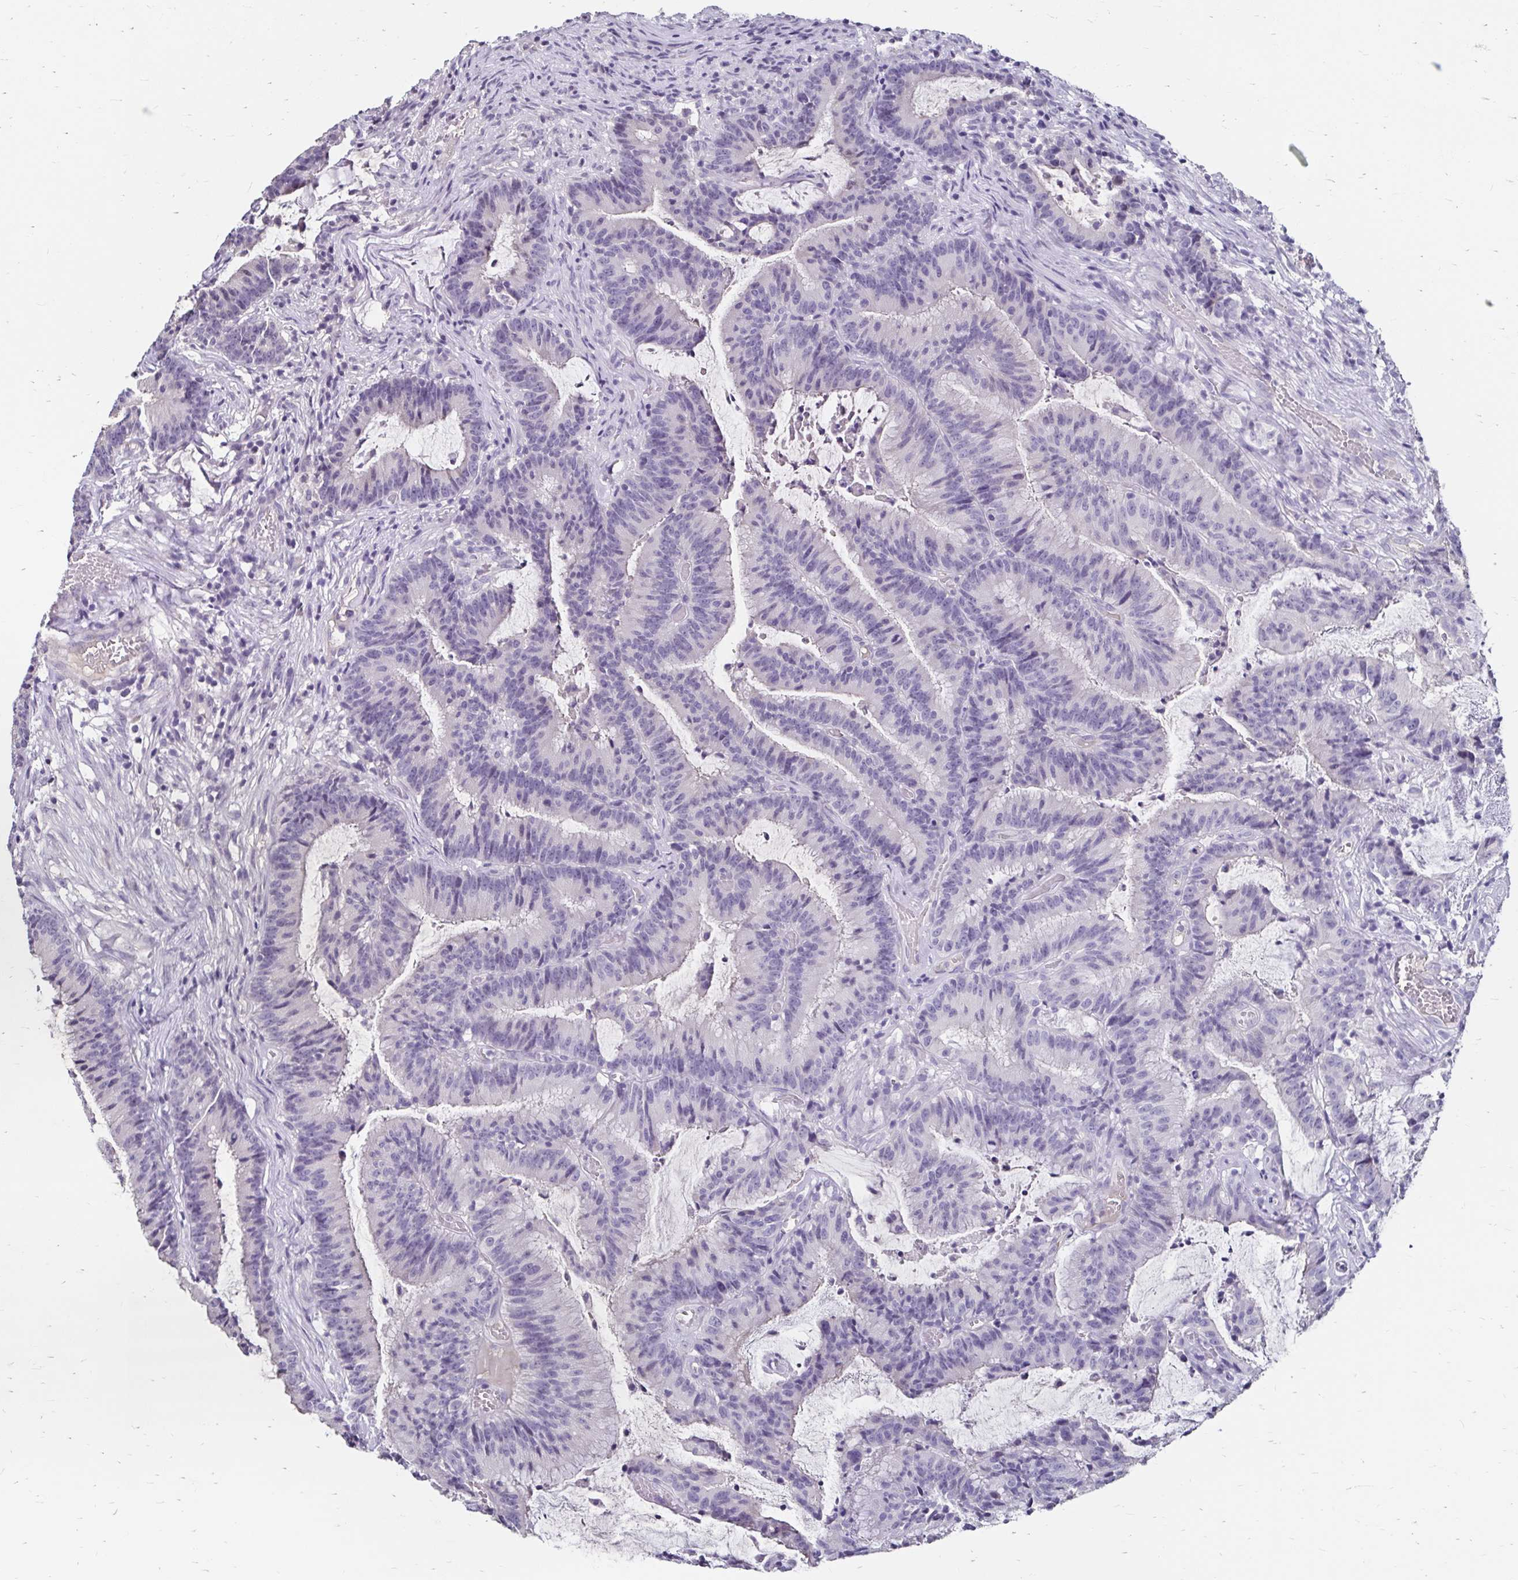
{"staining": {"intensity": "negative", "quantity": "none", "location": "none"}, "tissue": "colorectal cancer", "cell_type": "Tumor cells", "image_type": "cancer", "snomed": [{"axis": "morphology", "description": "Adenocarcinoma, NOS"}, {"axis": "topography", "description": "Colon"}], "caption": "Tumor cells show no significant positivity in colorectal cancer (adenocarcinoma).", "gene": "SCG3", "patient": {"sex": "female", "age": 78}}